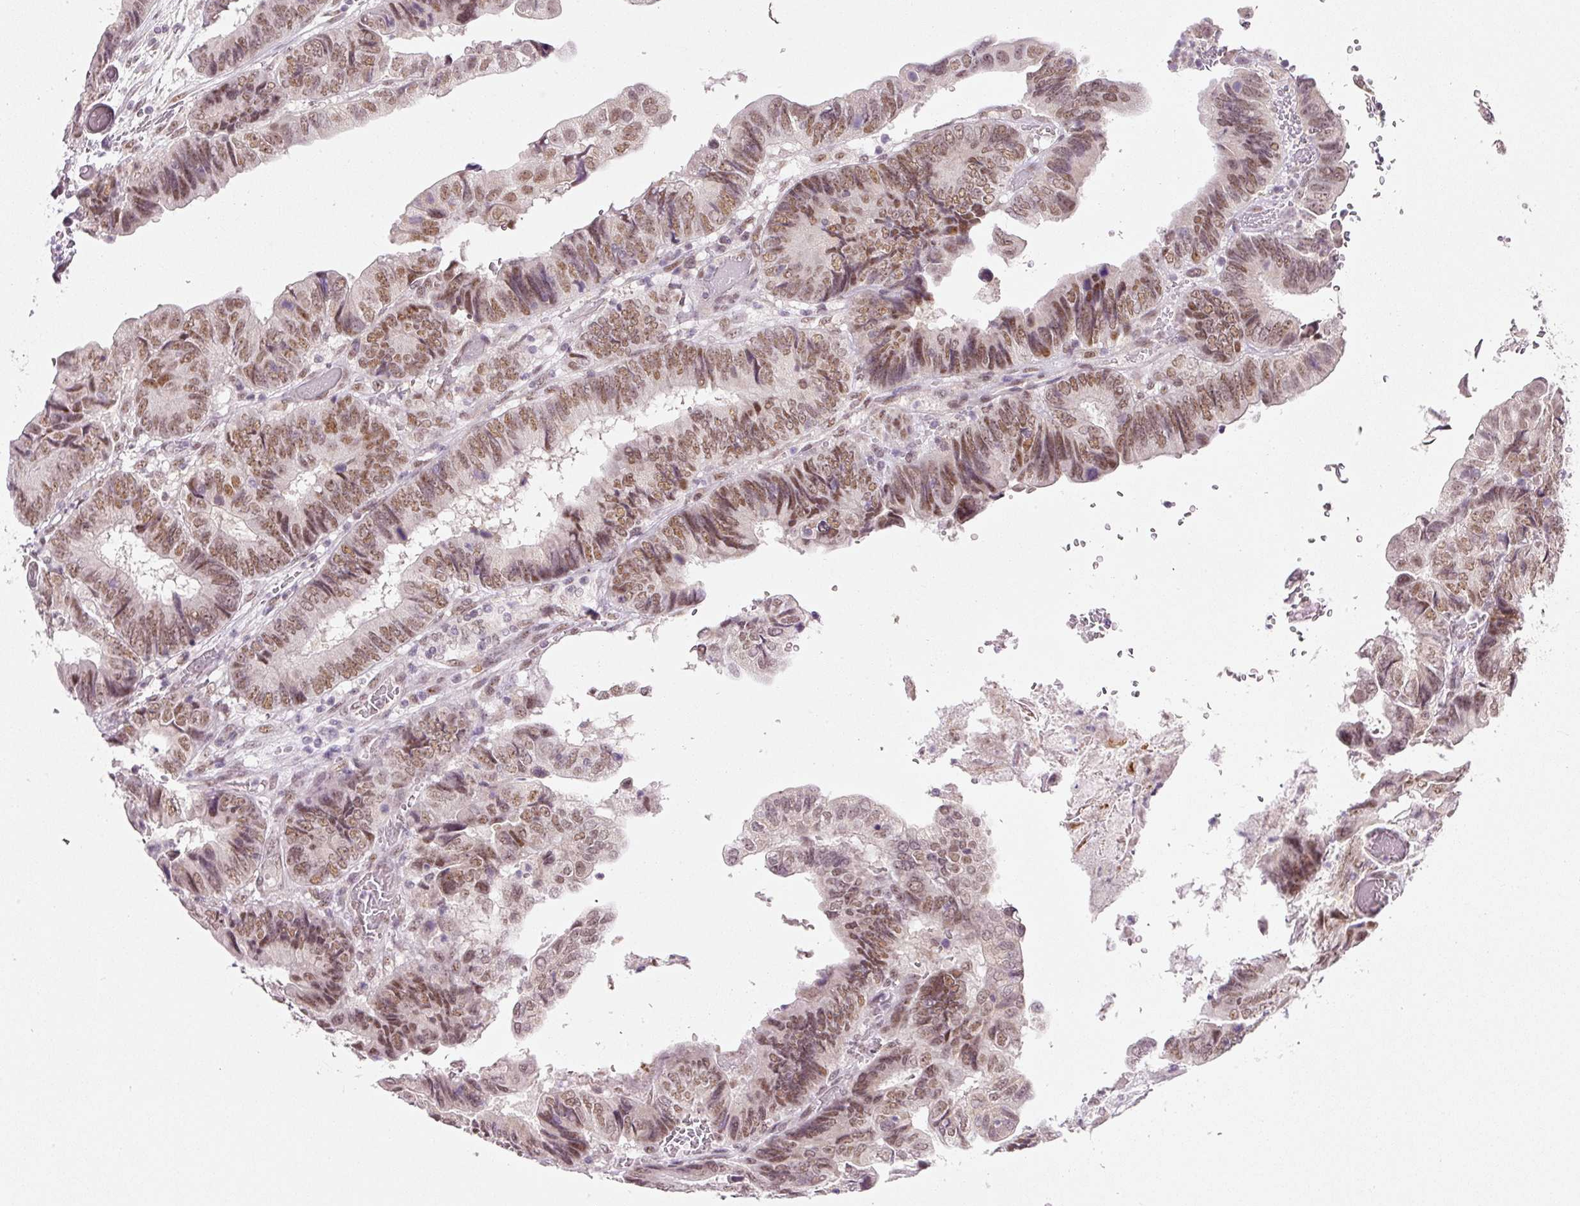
{"staining": {"intensity": "moderate", "quantity": ">75%", "location": "nuclear"}, "tissue": "colorectal cancer", "cell_type": "Tumor cells", "image_type": "cancer", "snomed": [{"axis": "morphology", "description": "Adenocarcinoma, NOS"}, {"axis": "topography", "description": "Colon"}], "caption": "Colorectal cancer (adenocarcinoma) tissue displays moderate nuclear positivity in approximately >75% of tumor cells, visualized by immunohistochemistry.", "gene": "FSTL3", "patient": {"sex": "male", "age": 85}}